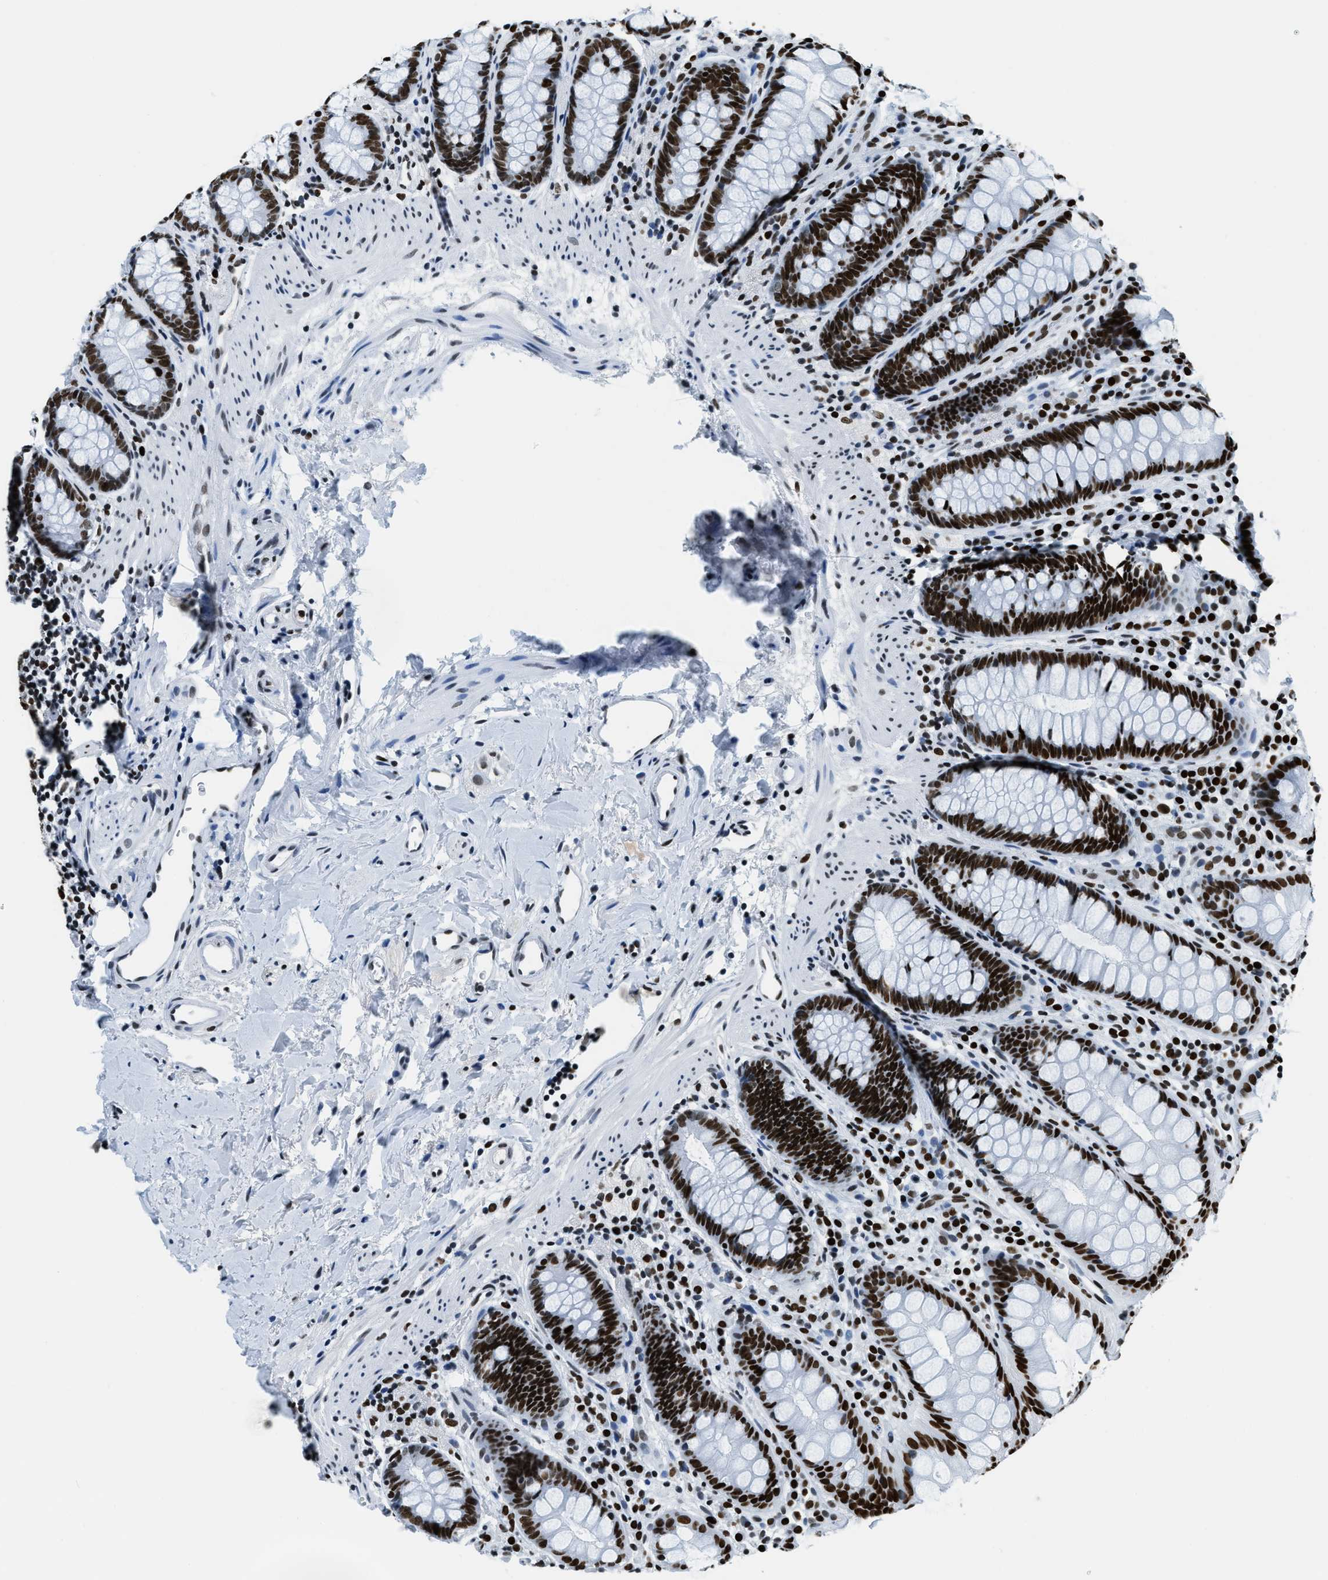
{"staining": {"intensity": "strong", "quantity": ">75%", "location": "nuclear"}, "tissue": "rectum", "cell_type": "Glandular cells", "image_type": "normal", "snomed": [{"axis": "morphology", "description": "Normal tissue, NOS"}, {"axis": "topography", "description": "Rectum"}], "caption": "Strong nuclear staining is appreciated in approximately >75% of glandular cells in normal rectum.", "gene": "TOP1", "patient": {"sex": "female", "age": 65}}